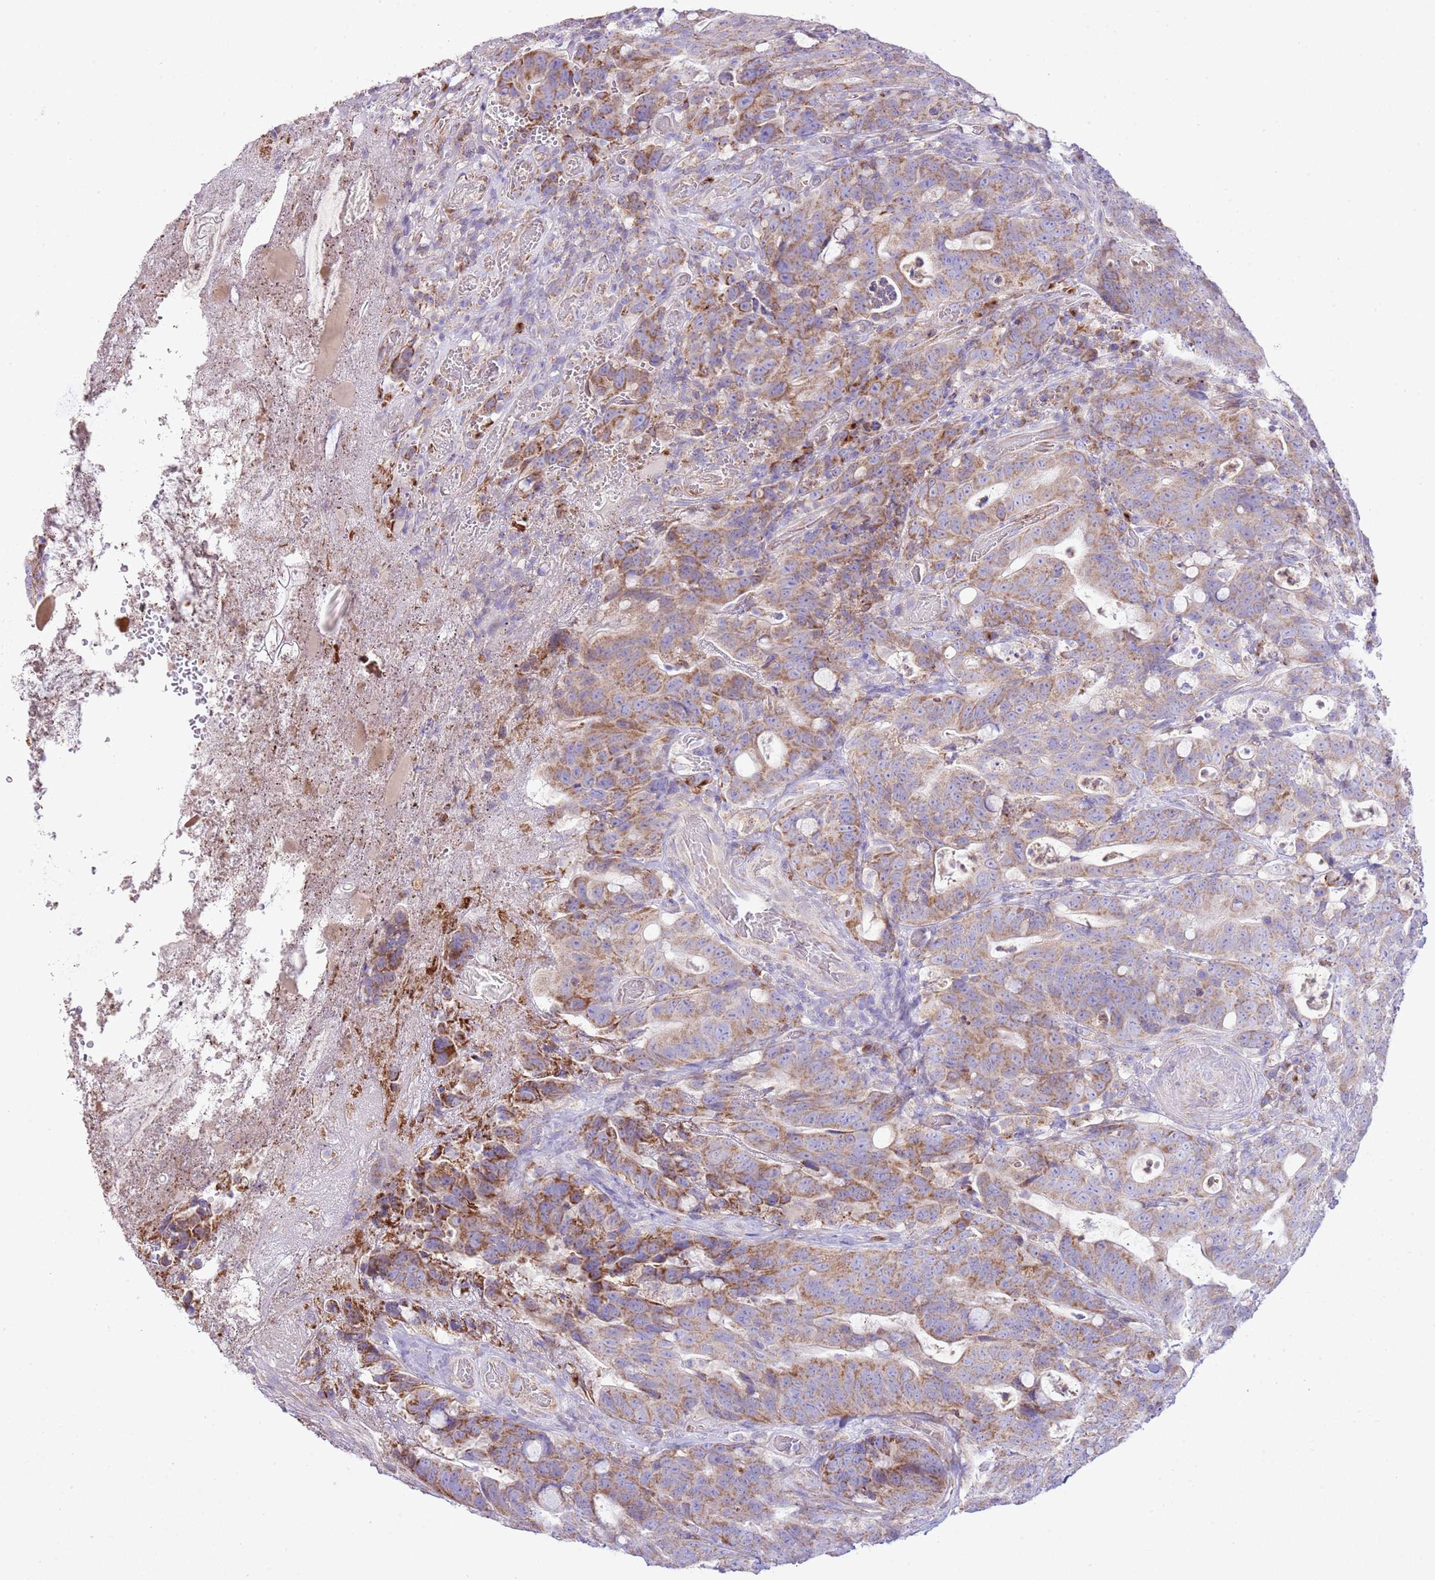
{"staining": {"intensity": "moderate", "quantity": ">75%", "location": "cytoplasmic/membranous"}, "tissue": "colorectal cancer", "cell_type": "Tumor cells", "image_type": "cancer", "snomed": [{"axis": "morphology", "description": "Adenocarcinoma, NOS"}, {"axis": "topography", "description": "Colon"}], "caption": "Moderate cytoplasmic/membranous protein expression is appreciated in approximately >75% of tumor cells in colorectal adenocarcinoma.", "gene": "OAZ2", "patient": {"sex": "female", "age": 82}}